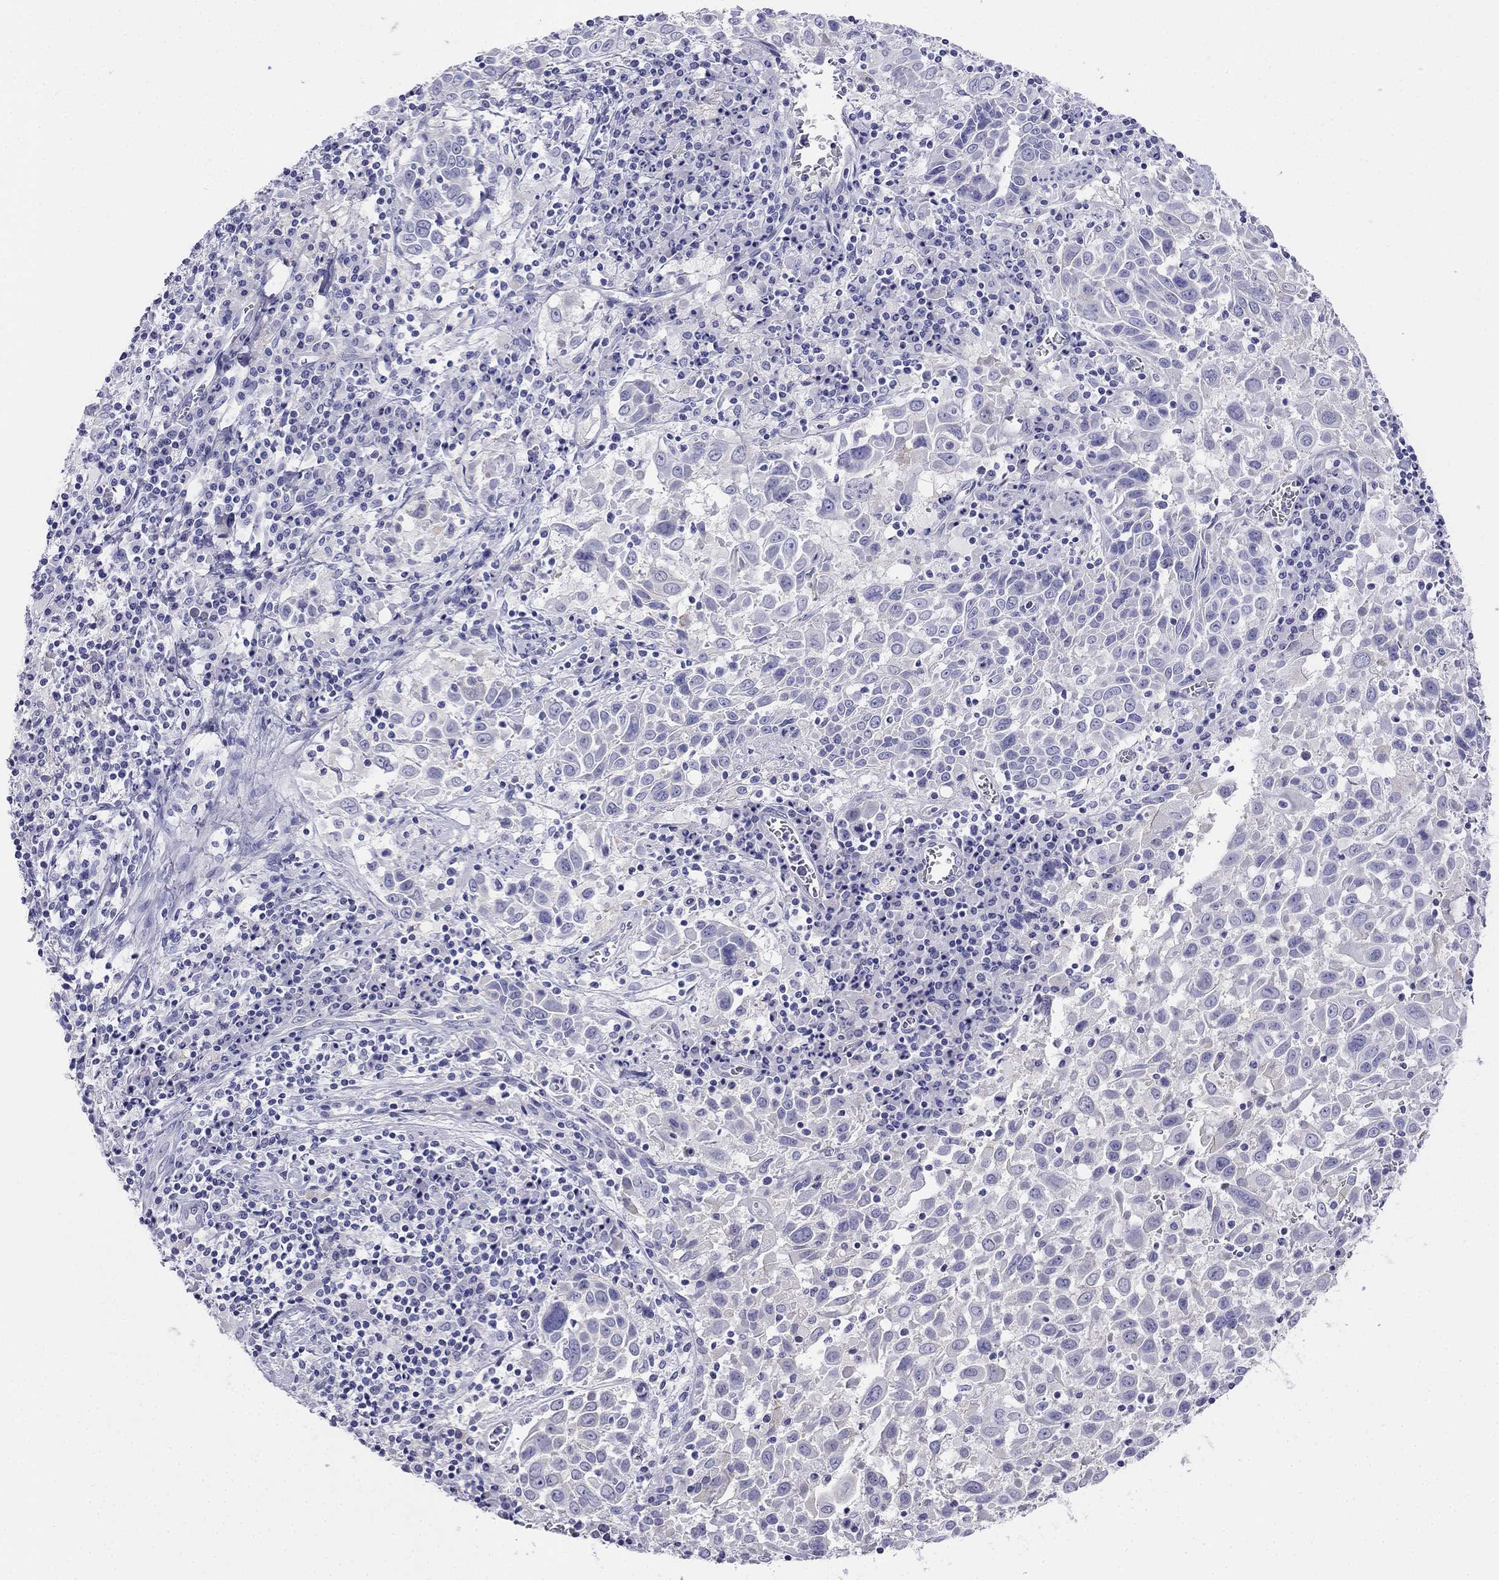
{"staining": {"intensity": "negative", "quantity": "none", "location": "none"}, "tissue": "lung cancer", "cell_type": "Tumor cells", "image_type": "cancer", "snomed": [{"axis": "morphology", "description": "Squamous cell carcinoma, NOS"}, {"axis": "topography", "description": "Lung"}], "caption": "An immunohistochemistry (IHC) micrograph of lung squamous cell carcinoma is shown. There is no staining in tumor cells of lung squamous cell carcinoma.", "gene": "ALOXE3", "patient": {"sex": "male", "age": 57}}